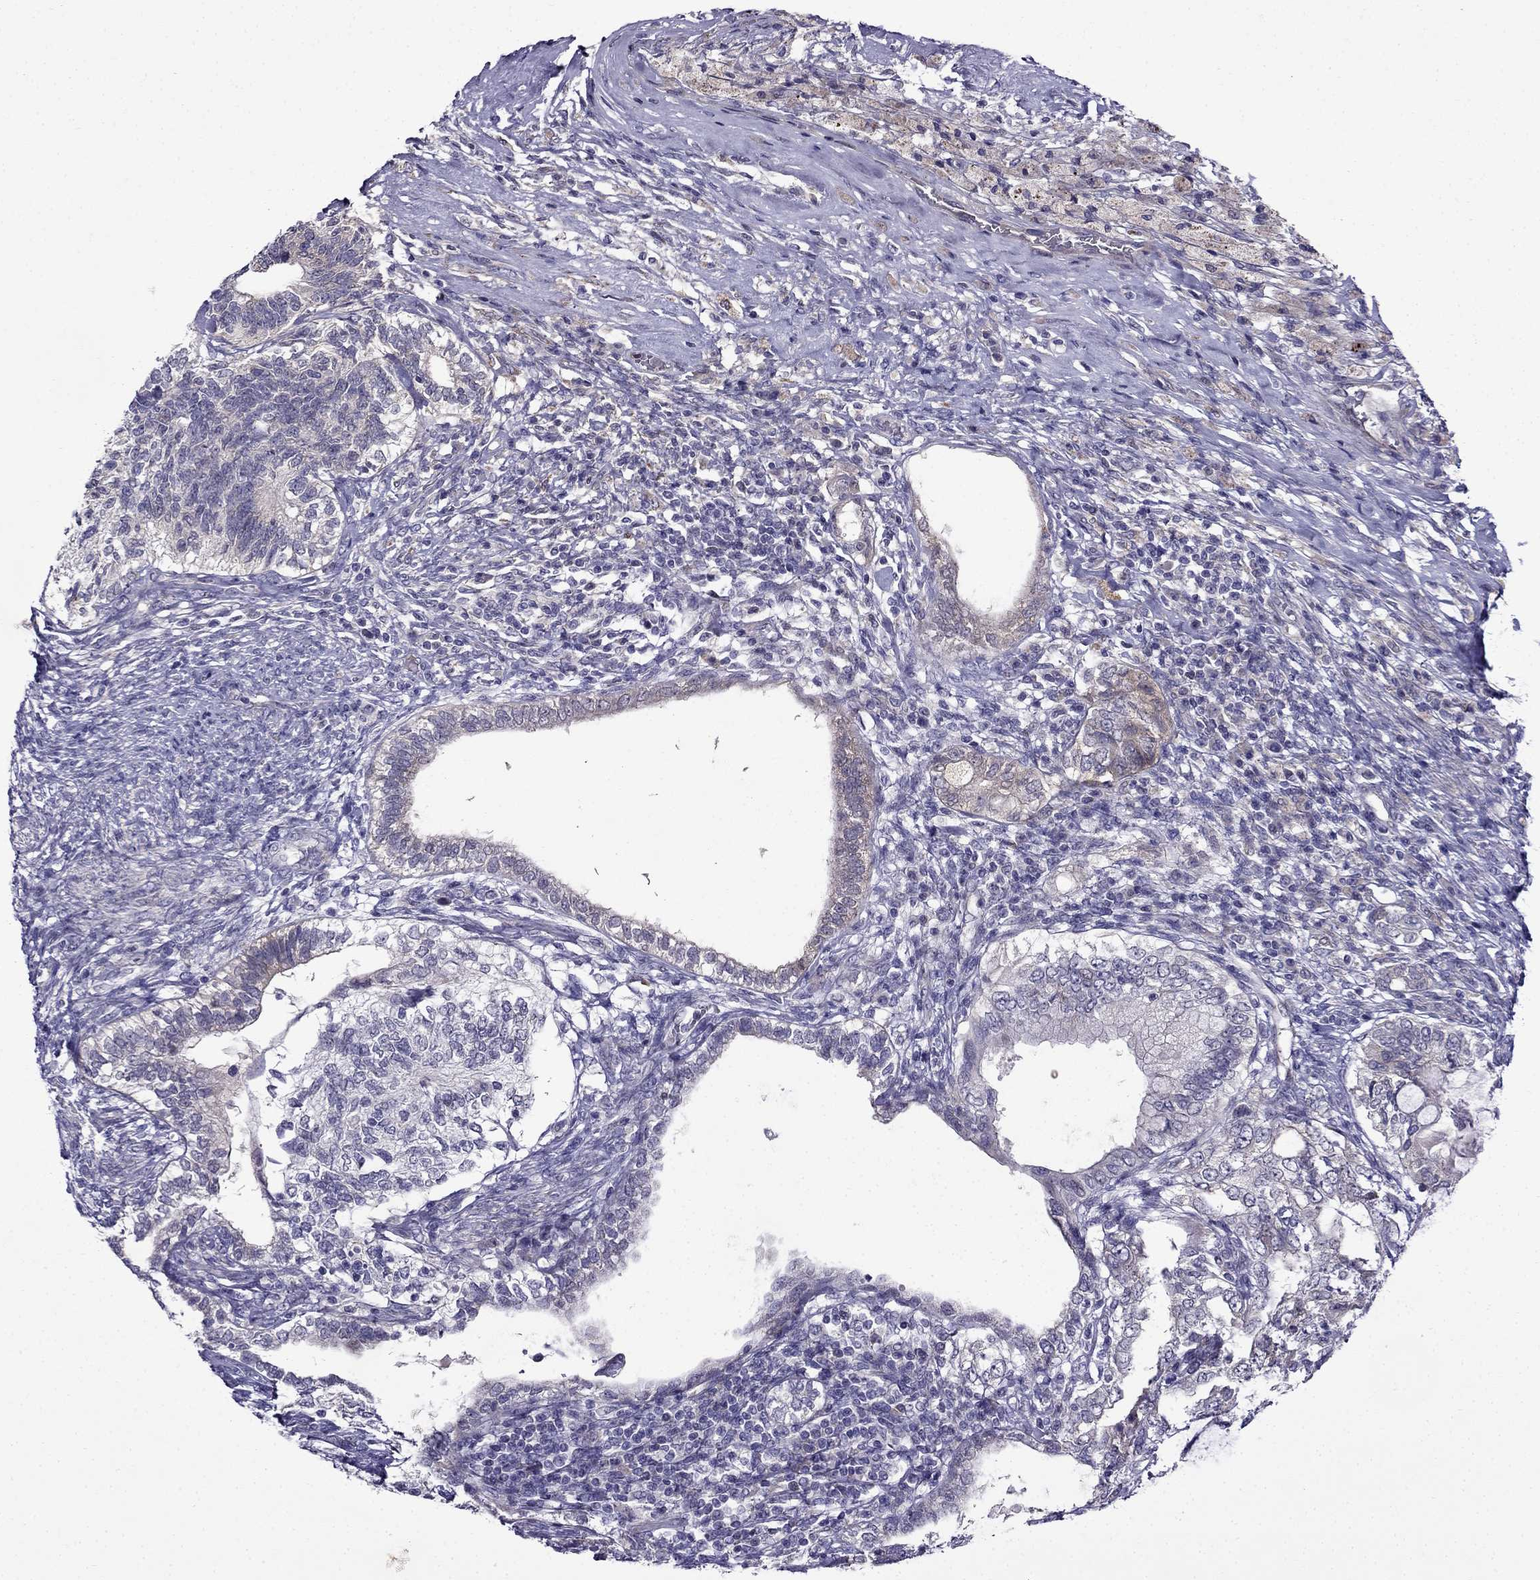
{"staining": {"intensity": "weak", "quantity": "<25%", "location": "cytoplasmic/membranous"}, "tissue": "testis cancer", "cell_type": "Tumor cells", "image_type": "cancer", "snomed": [{"axis": "morphology", "description": "Seminoma, NOS"}, {"axis": "morphology", "description": "Carcinoma, Embryonal, NOS"}, {"axis": "topography", "description": "Testis"}], "caption": "IHC histopathology image of testis cancer stained for a protein (brown), which demonstrates no staining in tumor cells.", "gene": "PI16", "patient": {"sex": "male", "age": 41}}